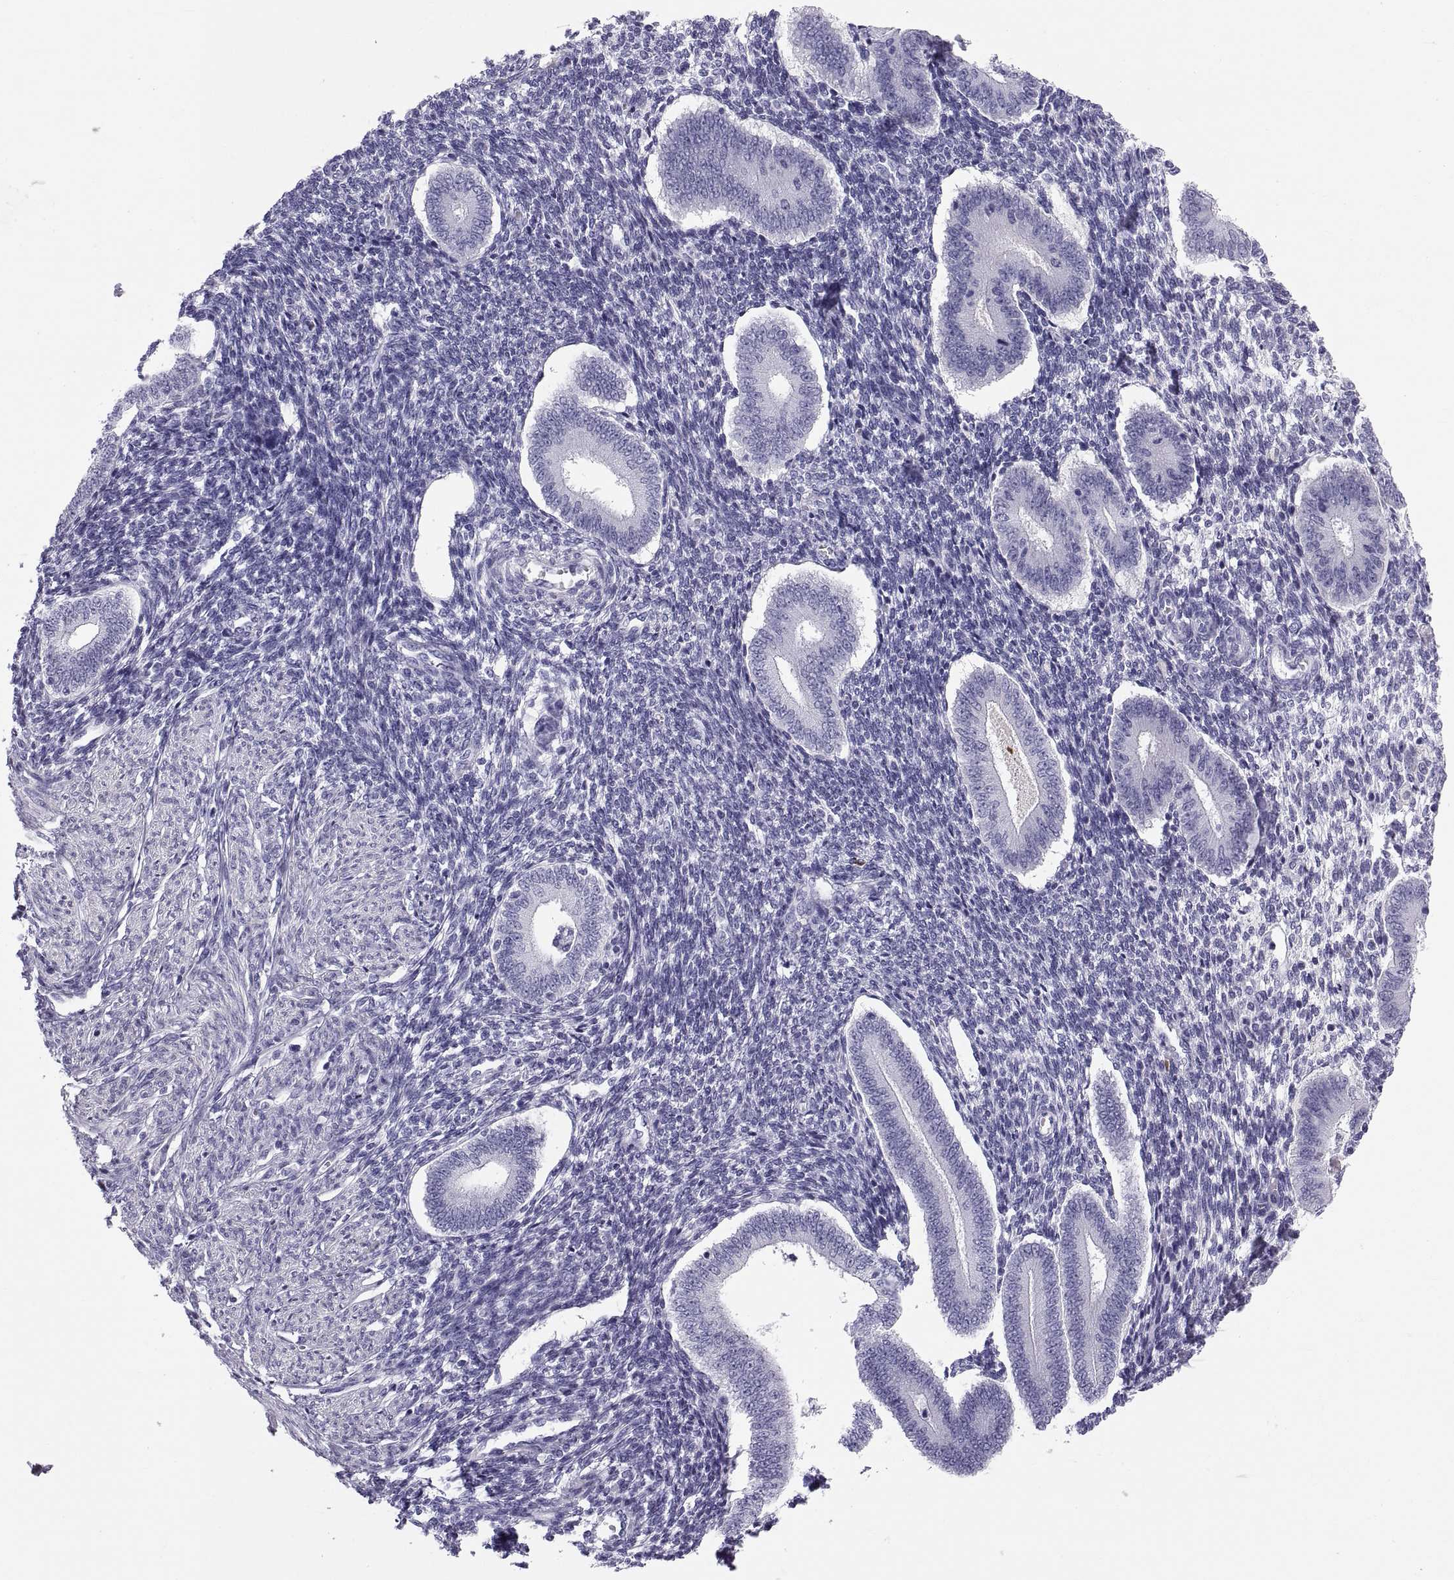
{"staining": {"intensity": "negative", "quantity": "none", "location": "none"}, "tissue": "endometrium", "cell_type": "Cells in endometrial stroma", "image_type": "normal", "snomed": [{"axis": "morphology", "description": "Normal tissue, NOS"}, {"axis": "topography", "description": "Endometrium"}], "caption": "Immunohistochemical staining of unremarkable human endometrium reveals no significant expression in cells in endometrial stroma.", "gene": "CT47A10", "patient": {"sex": "female", "age": 40}}